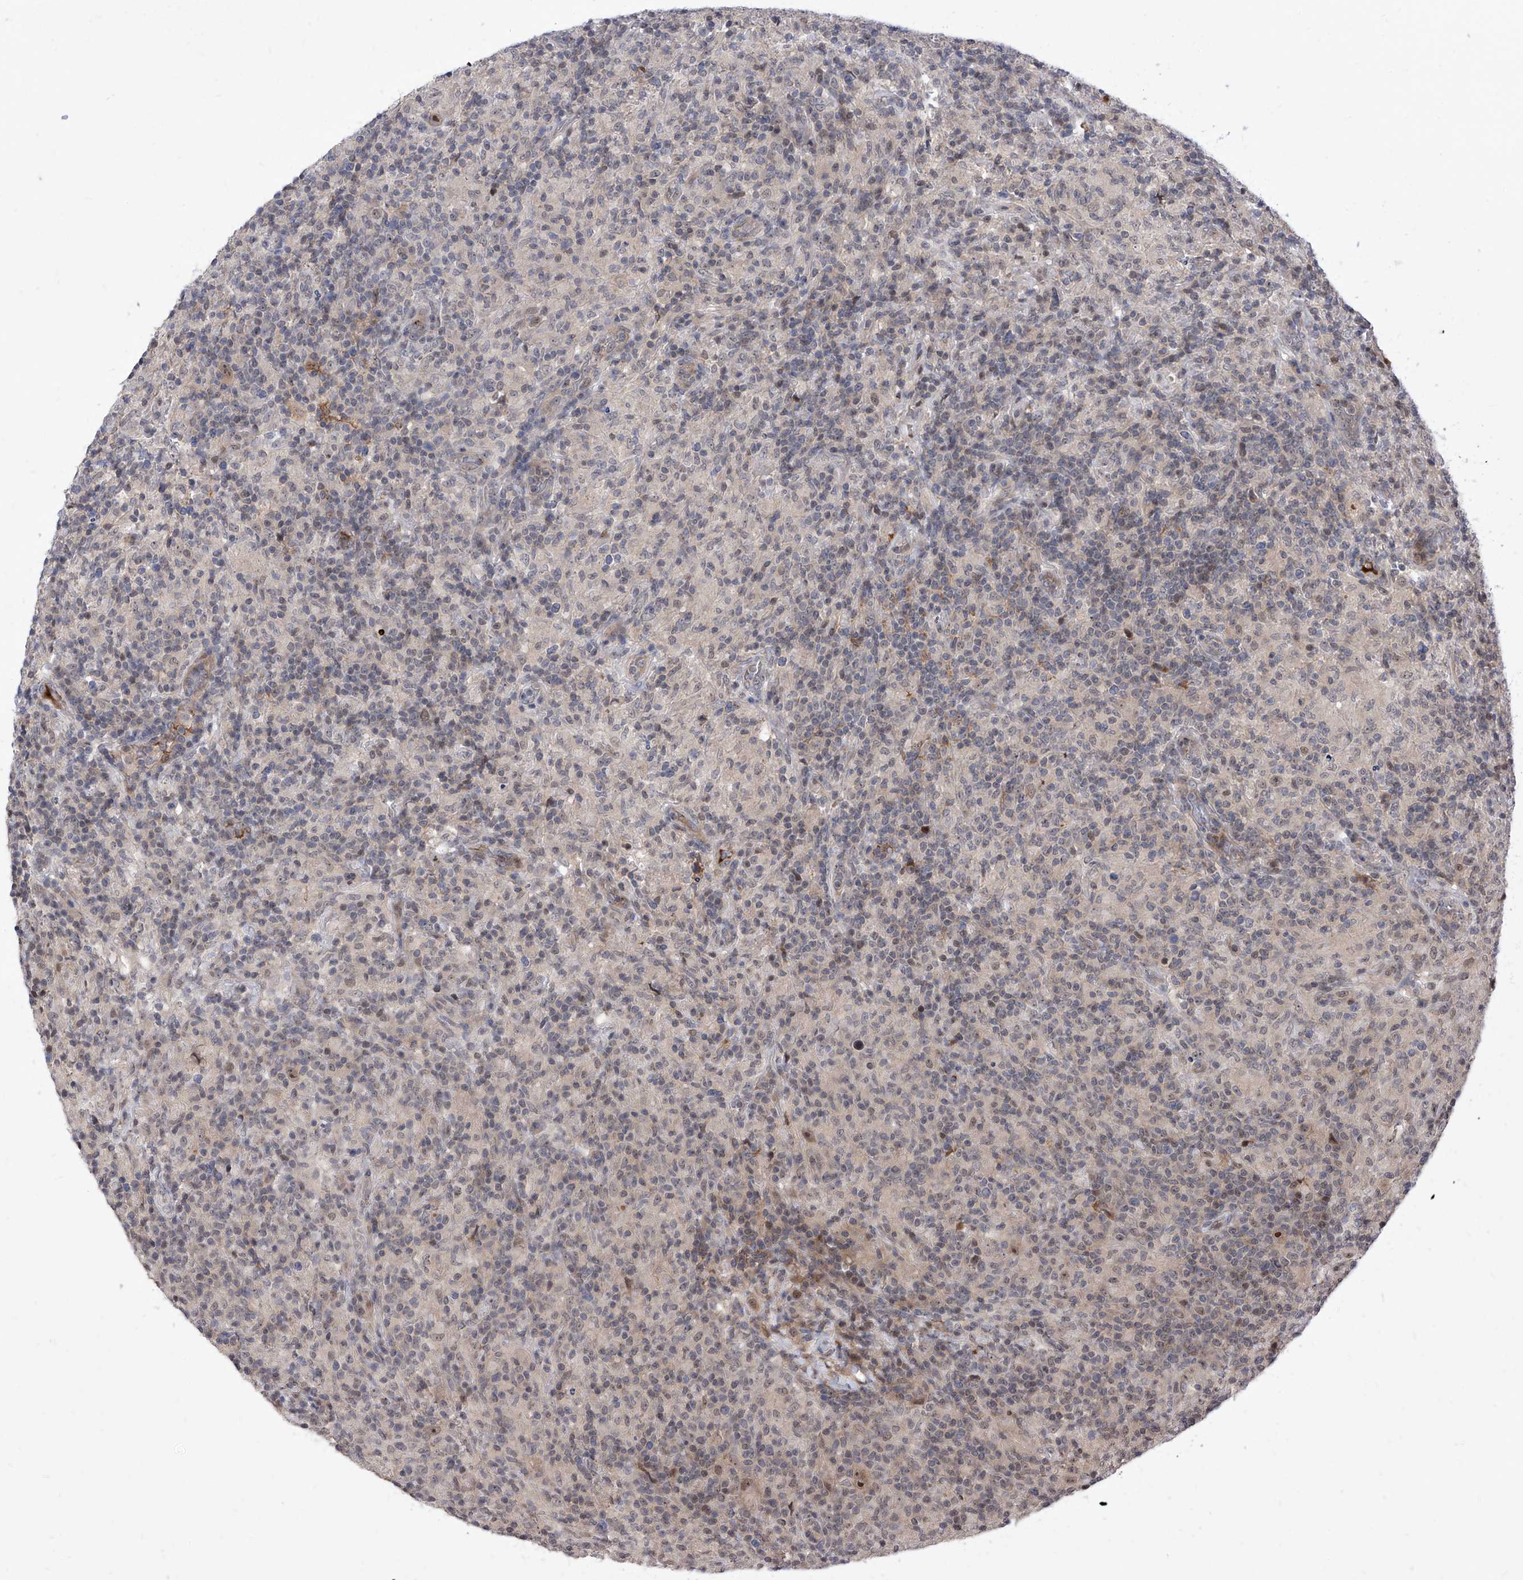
{"staining": {"intensity": "moderate", "quantity": "25%-75%", "location": "nuclear"}, "tissue": "lymphoma", "cell_type": "Tumor cells", "image_type": "cancer", "snomed": [{"axis": "morphology", "description": "Hodgkin's disease, NOS"}, {"axis": "topography", "description": "Lymph node"}], "caption": "Lymphoma stained with a protein marker exhibits moderate staining in tumor cells.", "gene": "LGR4", "patient": {"sex": "male", "age": 70}}